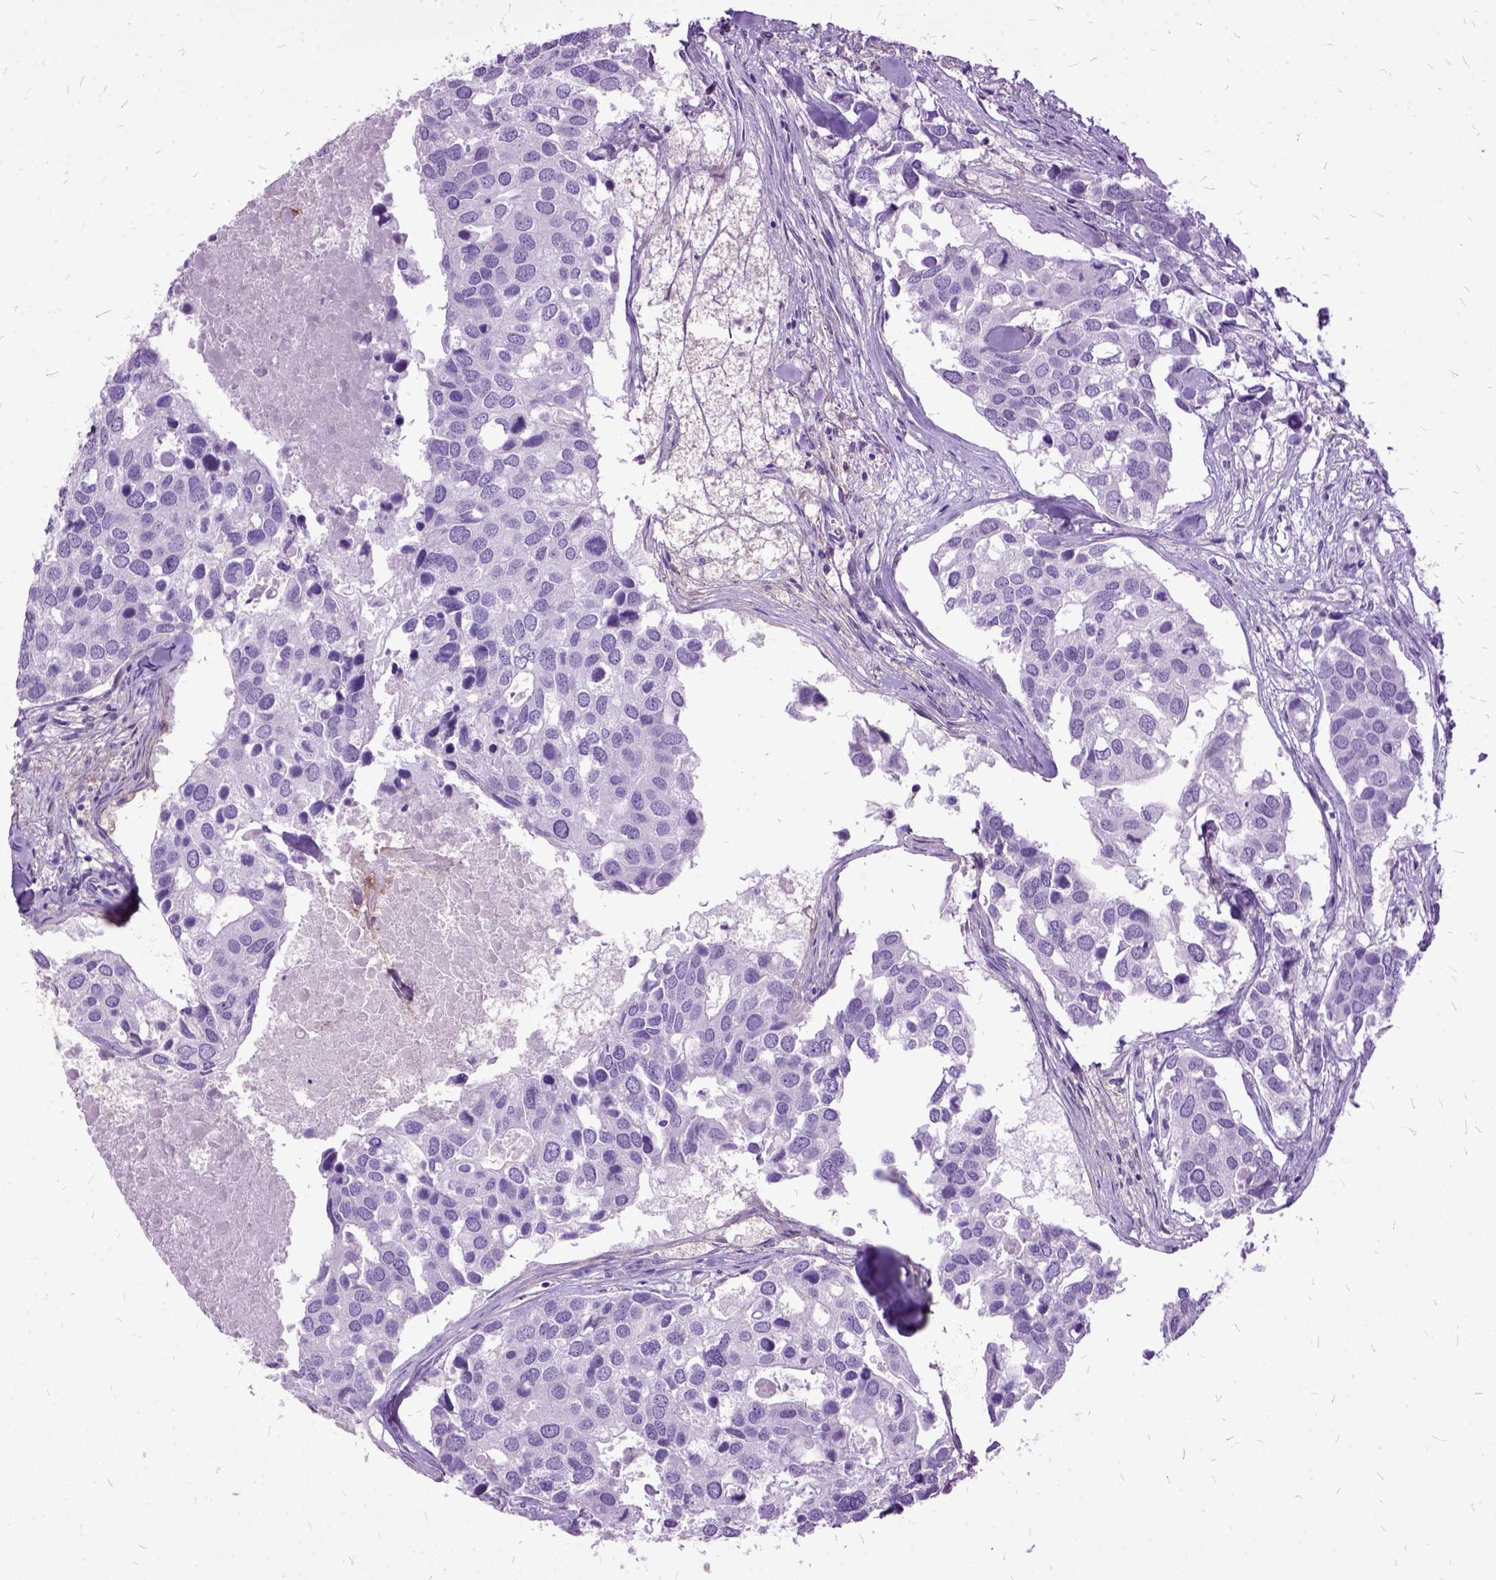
{"staining": {"intensity": "negative", "quantity": "none", "location": "none"}, "tissue": "breast cancer", "cell_type": "Tumor cells", "image_type": "cancer", "snomed": [{"axis": "morphology", "description": "Duct carcinoma"}, {"axis": "topography", "description": "Breast"}], "caption": "Tumor cells are negative for protein expression in human breast infiltrating ductal carcinoma.", "gene": "MME", "patient": {"sex": "female", "age": 83}}